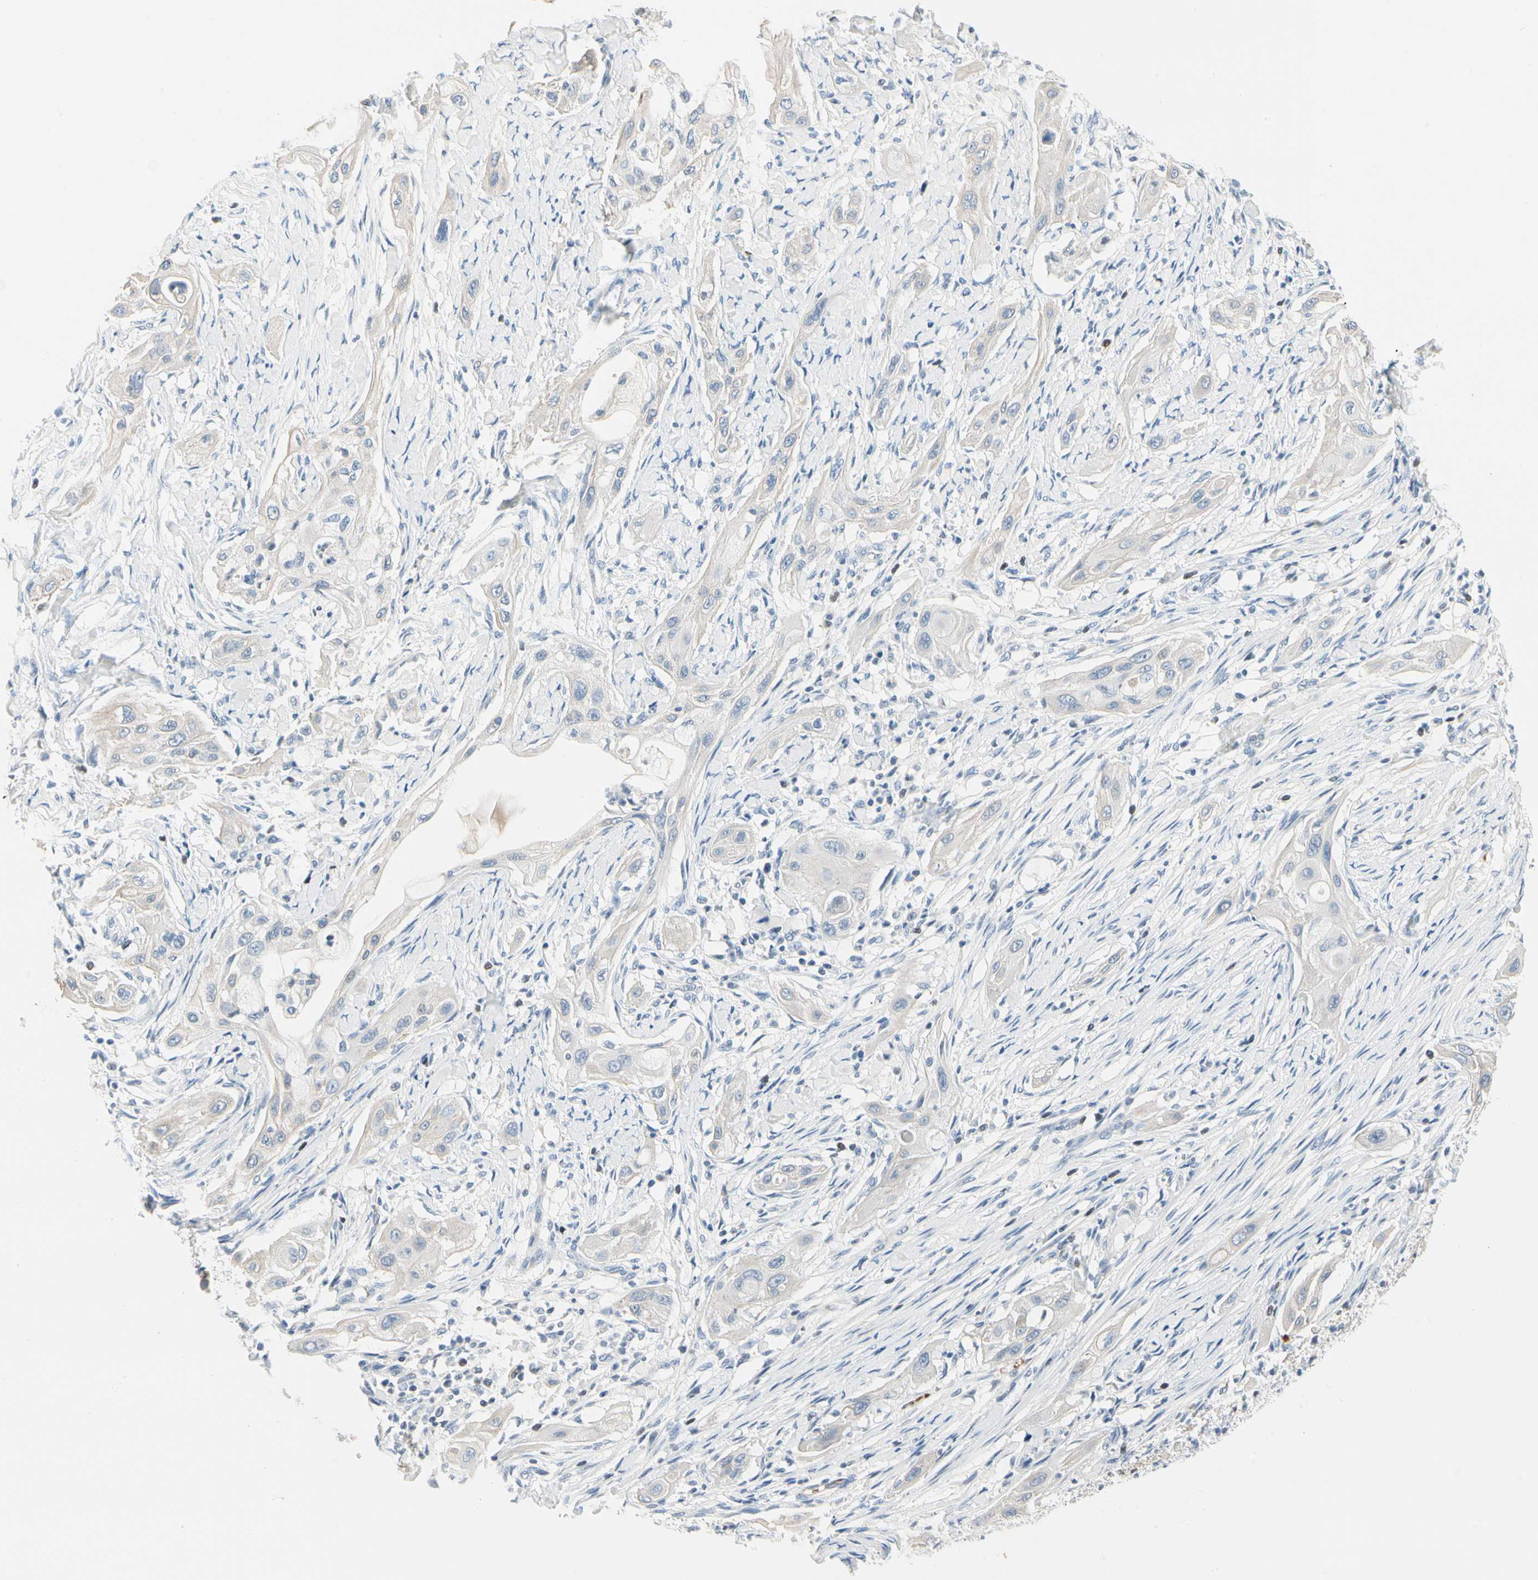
{"staining": {"intensity": "negative", "quantity": "none", "location": "none"}, "tissue": "lung cancer", "cell_type": "Tumor cells", "image_type": "cancer", "snomed": [{"axis": "morphology", "description": "Squamous cell carcinoma, NOS"}, {"axis": "topography", "description": "Lung"}], "caption": "The histopathology image exhibits no staining of tumor cells in lung cancer (squamous cell carcinoma).", "gene": "CA1", "patient": {"sex": "female", "age": 47}}